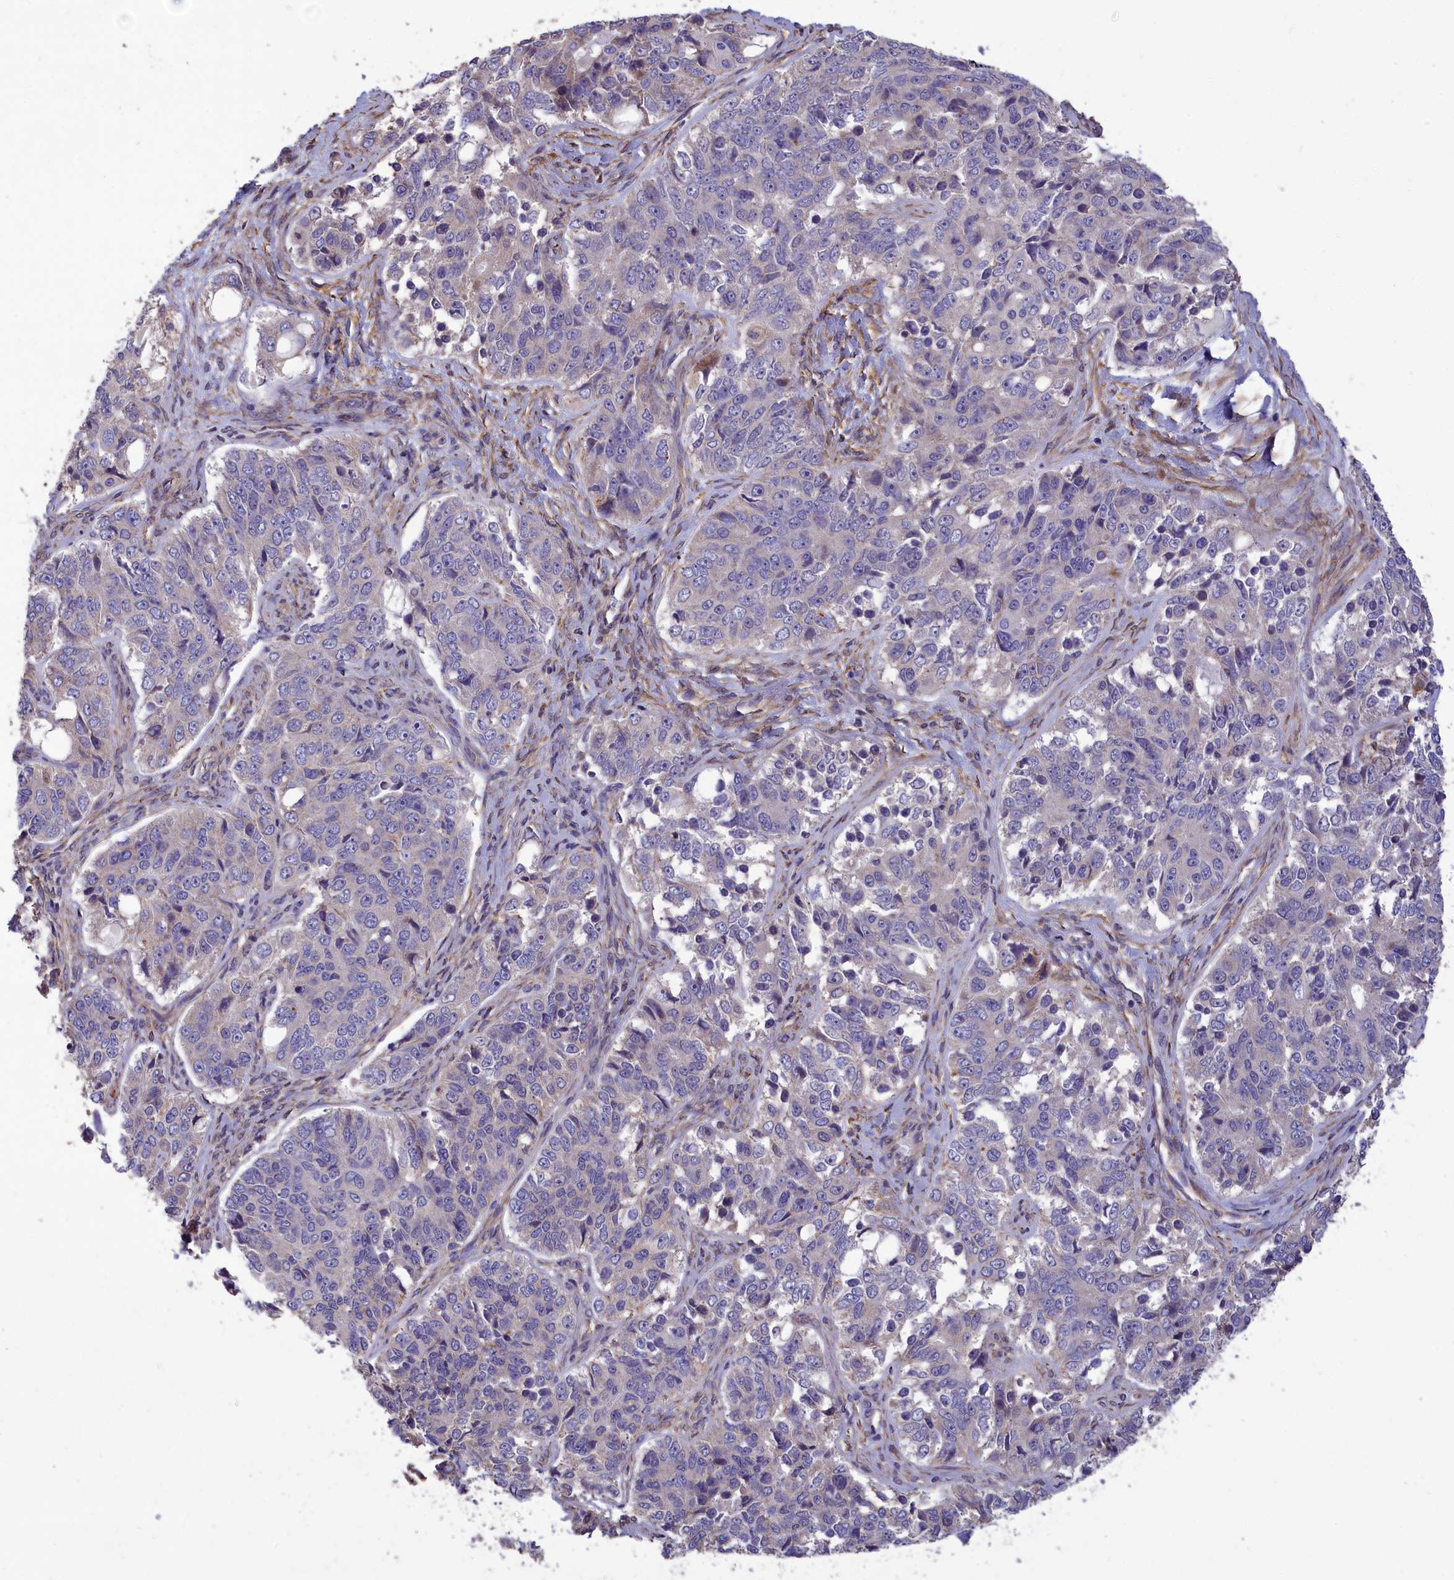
{"staining": {"intensity": "negative", "quantity": "none", "location": "none"}, "tissue": "ovarian cancer", "cell_type": "Tumor cells", "image_type": "cancer", "snomed": [{"axis": "morphology", "description": "Carcinoma, endometroid"}, {"axis": "topography", "description": "Ovary"}], "caption": "Protein analysis of ovarian cancer (endometroid carcinoma) demonstrates no significant staining in tumor cells. (Stains: DAB (3,3'-diaminobenzidine) immunohistochemistry with hematoxylin counter stain, Microscopy: brightfield microscopy at high magnification).", "gene": "AMDHD2", "patient": {"sex": "female", "age": 51}}